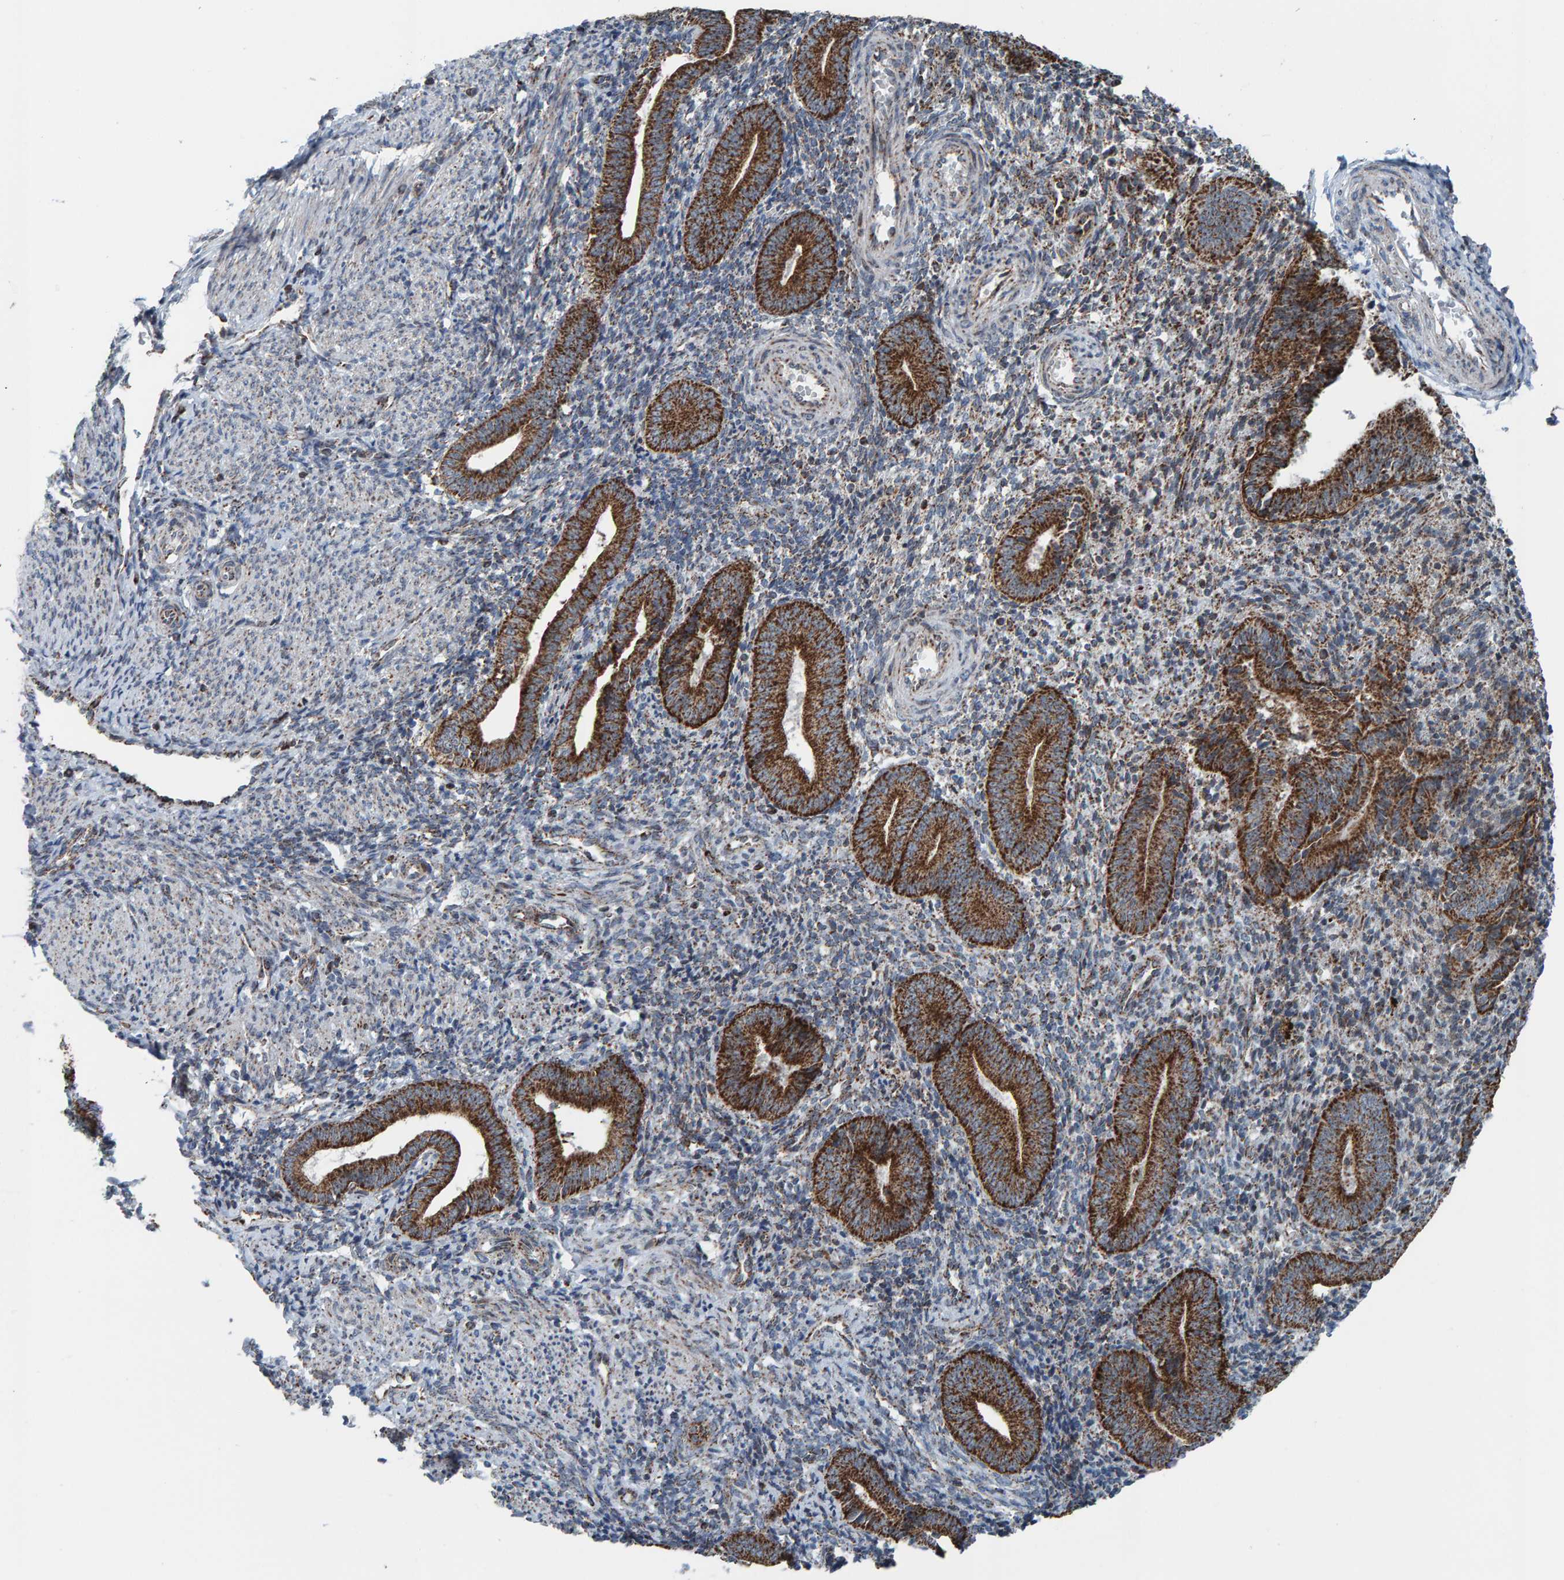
{"staining": {"intensity": "weak", "quantity": "<25%", "location": "cytoplasmic/membranous"}, "tissue": "endometrium", "cell_type": "Cells in endometrial stroma", "image_type": "normal", "snomed": [{"axis": "morphology", "description": "Normal tissue, NOS"}, {"axis": "topography", "description": "Uterus"}, {"axis": "topography", "description": "Endometrium"}], "caption": "A micrograph of human endometrium is negative for staining in cells in endometrial stroma. (Stains: DAB (3,3'-diaminobenzidine) IHC with hematoxylin counter stain, Microscopy: brightfield microscopy at high magnification).", "gene": "ZNF48", "patient": {"sex": "female", "age": 33}}